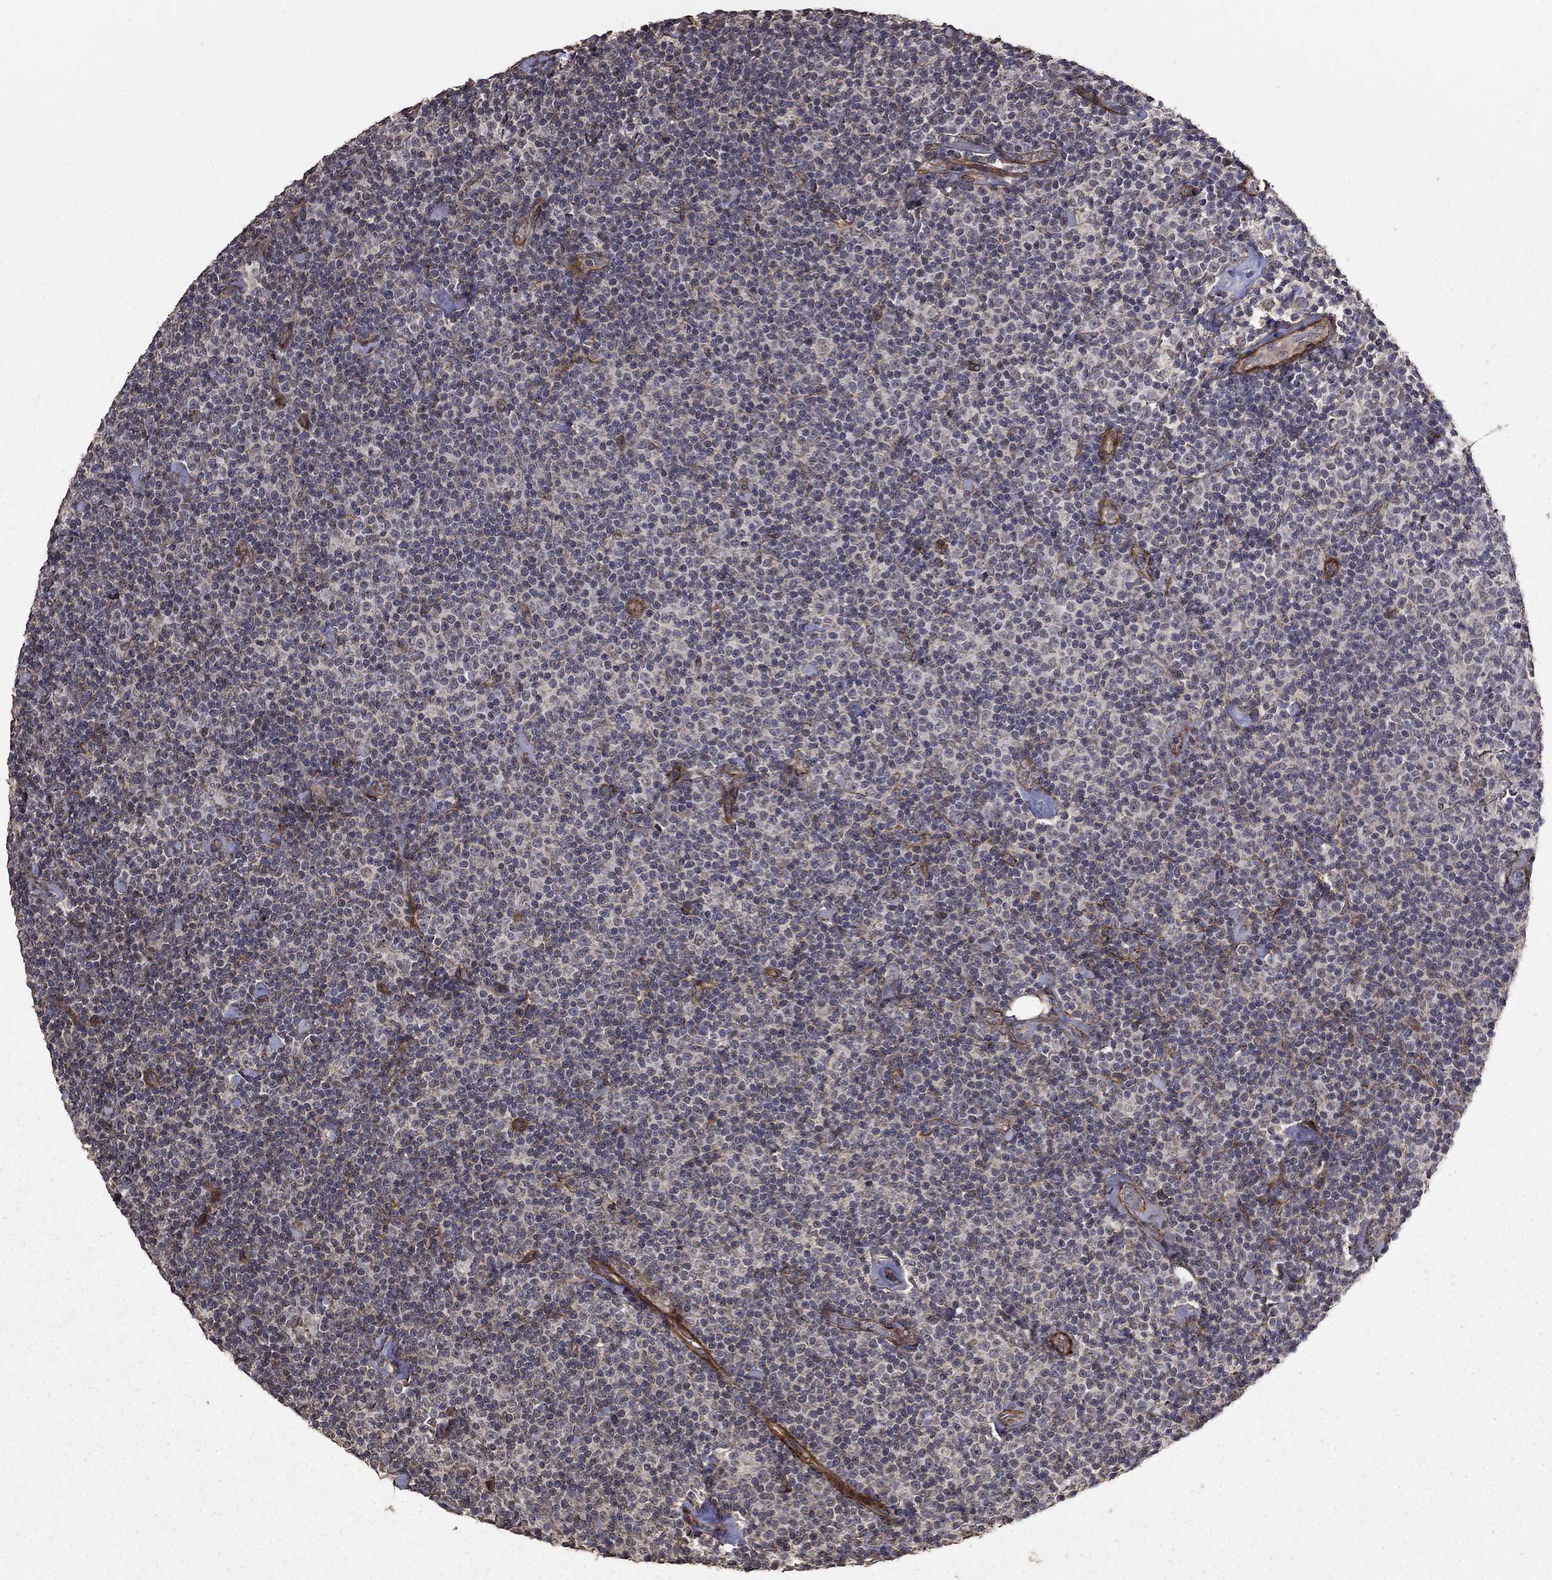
{"staining": {"intensity": "negative", "quantity": "none", "location": "none"}, "tissue": "lymphoma", "cell_type": "Tumor cells", "image_type": "cancer", "snomed": [{"axis": "morphology", "description": "Malignant lymphoma, non-Hodgkin's type, Low grade"}, {"axis": "topography", "description": "Lymph node"}], "caption": "Tumor cells are negative for protein expression in human lymphoma.", "gene": "COL18A1", "patient": {"sex": "male", "age": 81}}